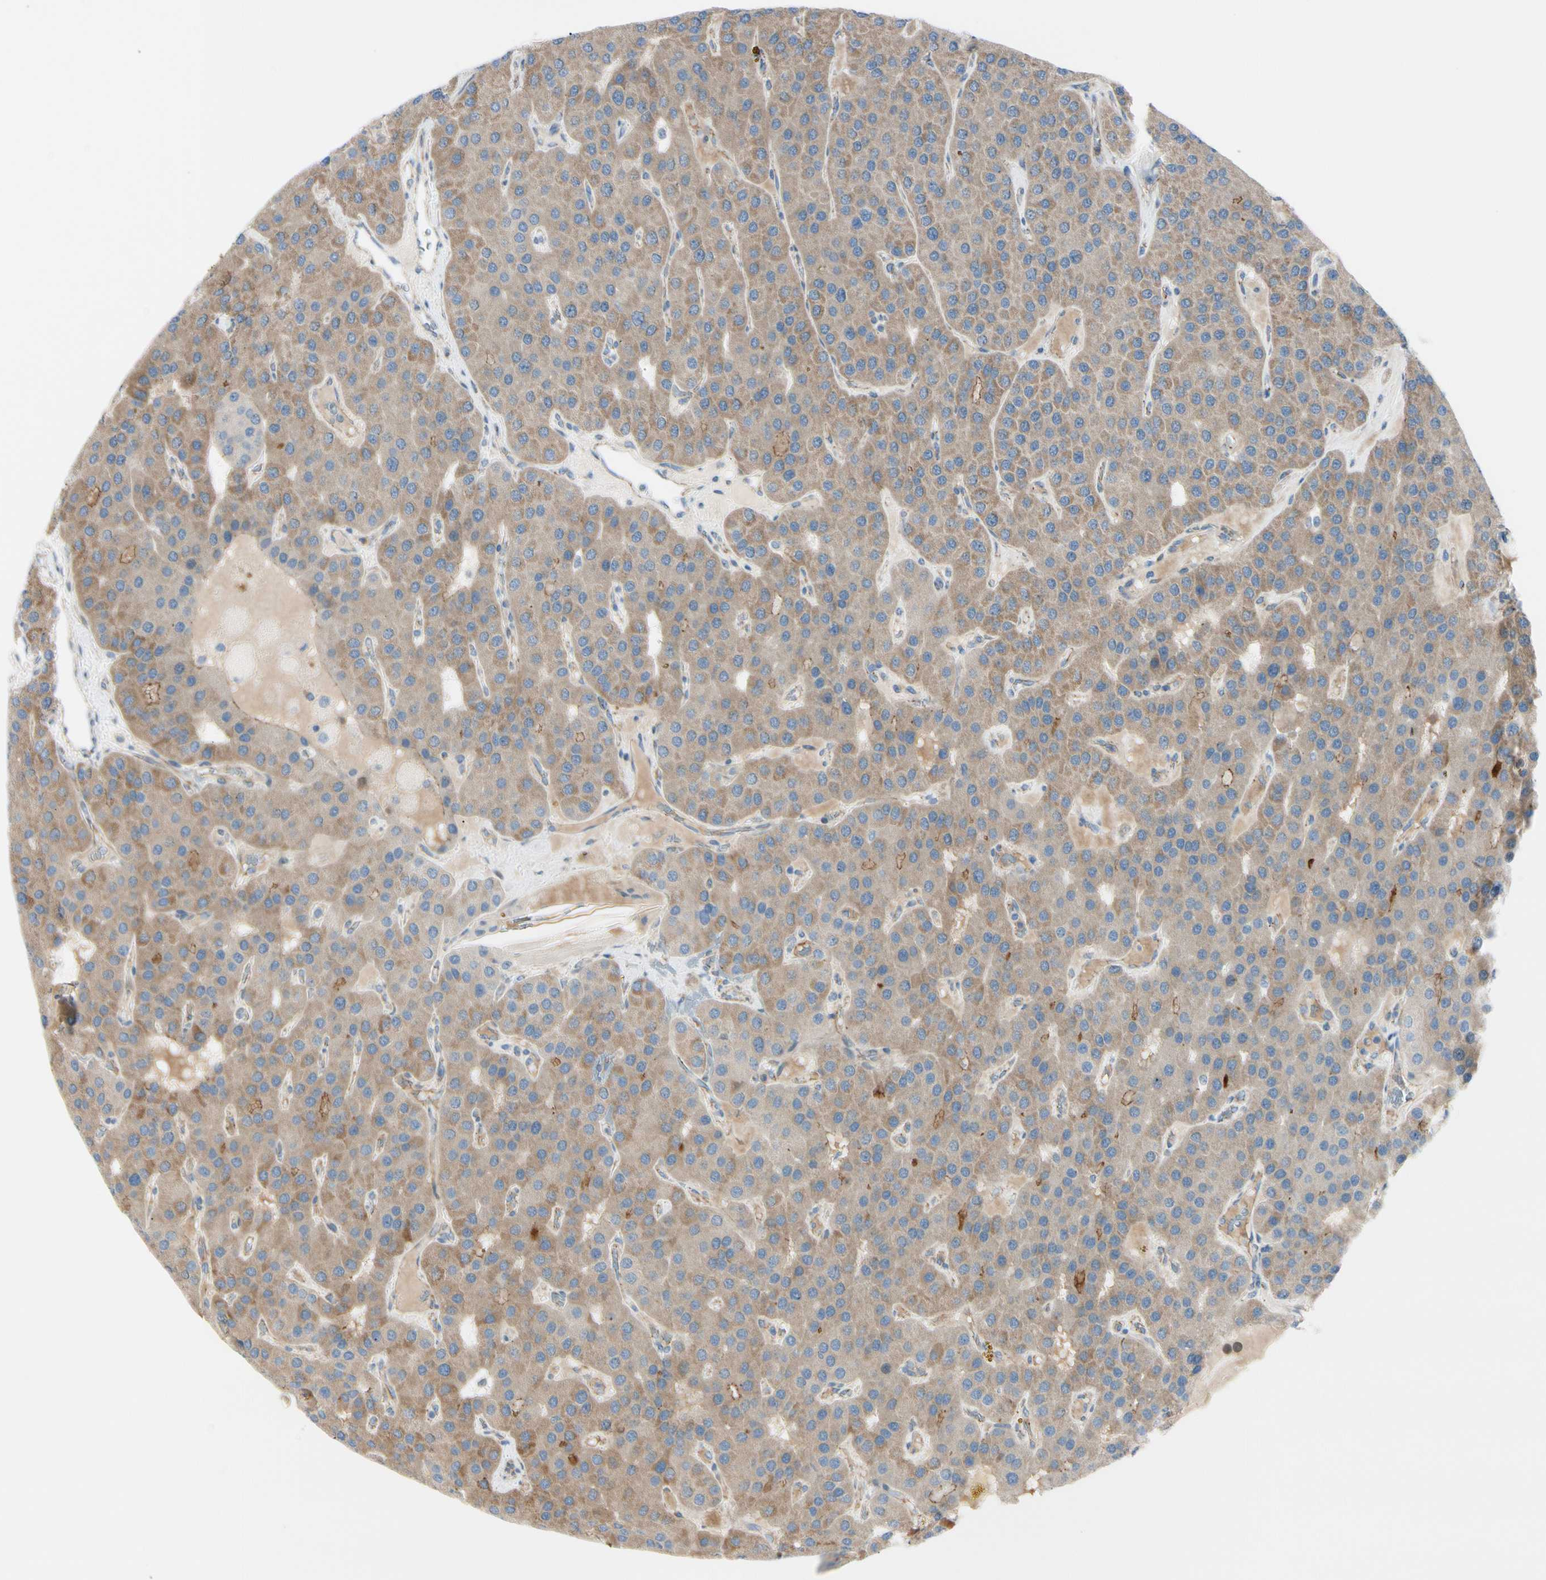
{"staining": {"intensity": "weak", "quantity": "25%-75%", "location": "cytoplasmic/membranous"}, "tissue": "parathyroid gland", "cell_type": "Glandular cells", "image_type": "normal", "snomed": [{"axis": "morphology", "description": "Normal tissue, NOS"}, {"axis": "morphology", "description": "Adenoma, NOS"}, {"axis": "topography", "description": "Parathyroid gland"}], "caption": "Weak cytoplasmic/membranous staining is seen in about 25%-75% of glandular cells in normal parathyroid gland. The protein is shown in brown color, while the nuclei are stained blue.", "gene": "TJP1", "patient": {"sex": "female", "age": 86}}